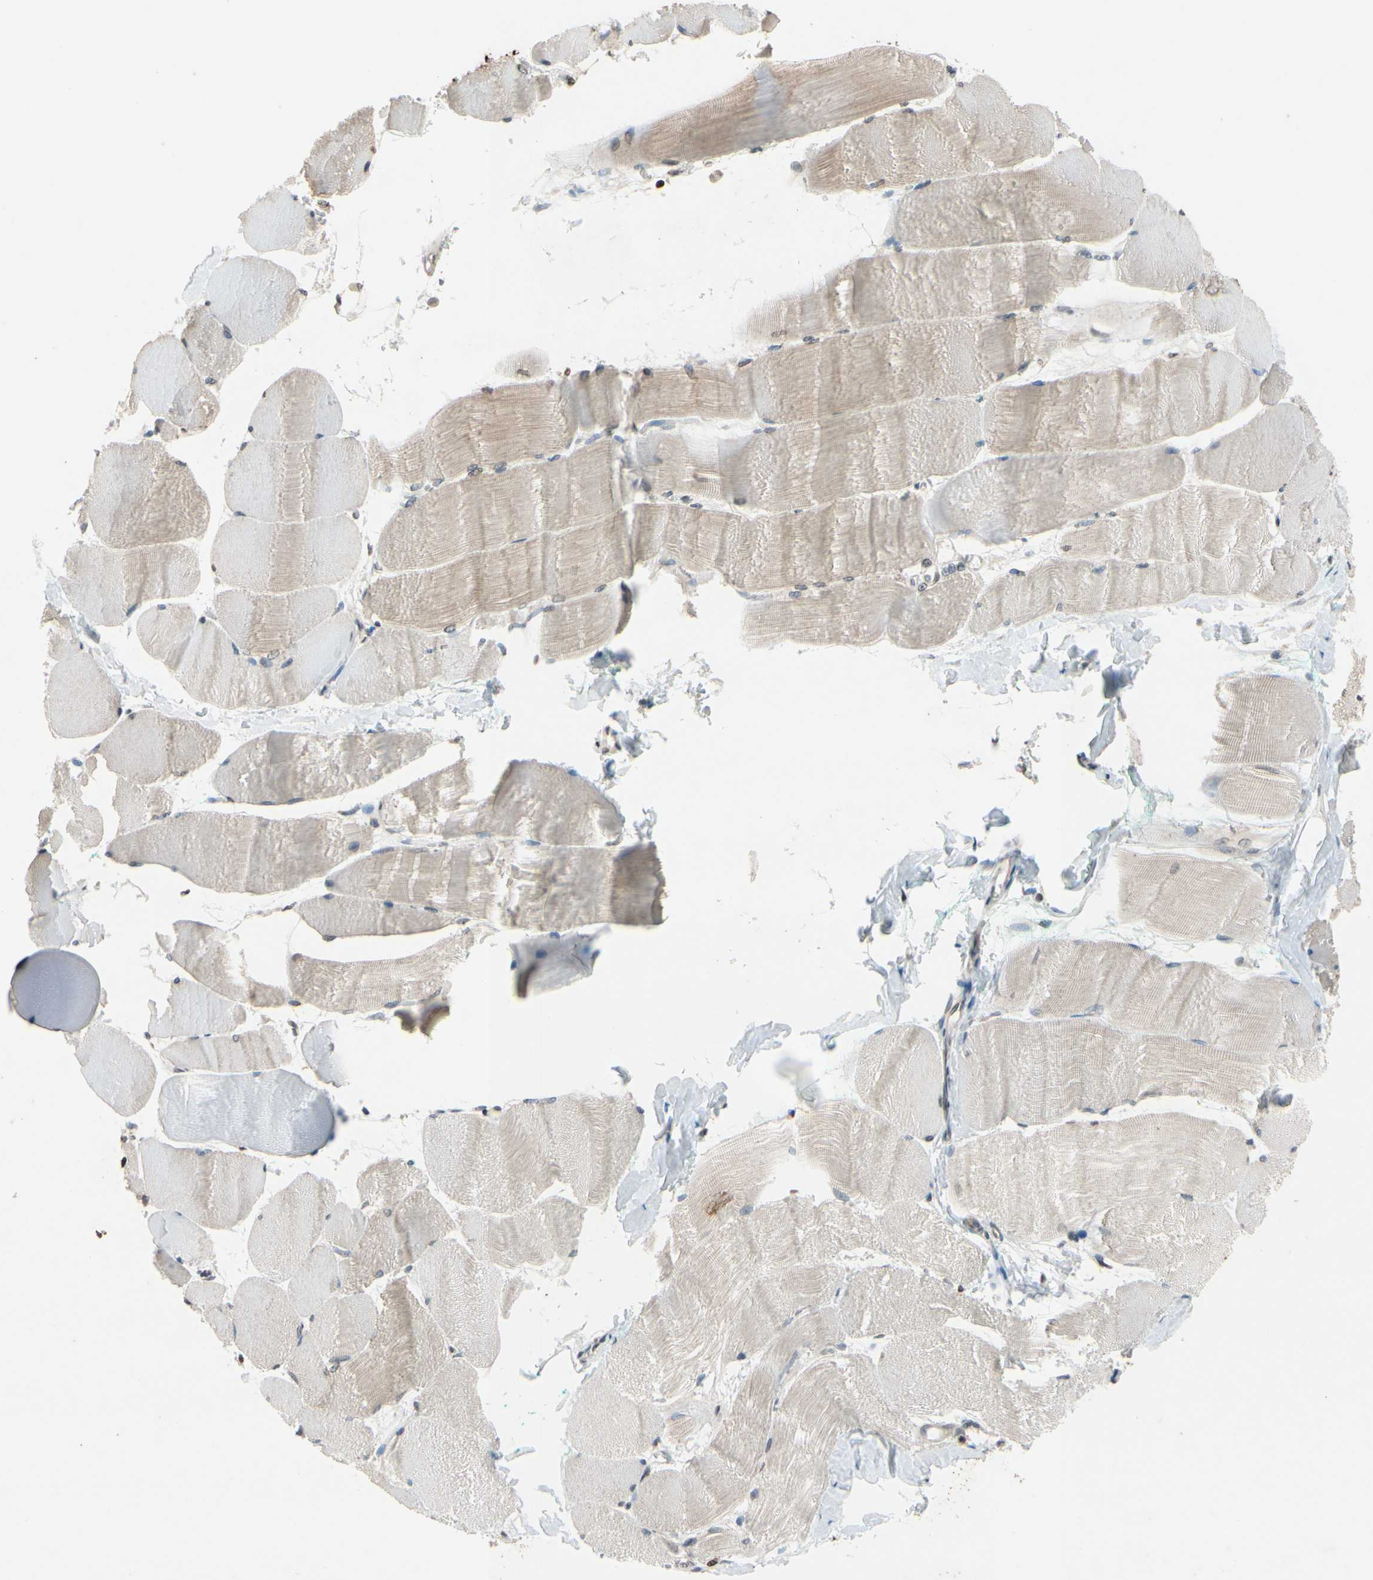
{"staining": {"intensity": "negative", "quantity": "none", "location": "none"}, "tissue": "skeletal muscle", "cell_type": "Myocytes", "image_type": "normal", "snomed": [{"axis": "morphology", "description": "Normal tissue, NOS"}, {"axis": "morphology", "description": "Squamous cell carcinoma, NOS"}, {"axis": "topography", "description": "Skeletal muscle"}], "caption": "A photomicrograph of skeletal muscle stained for a protein demonstrates no brown staining in myocytes. The staining was performed using DAB (3,3'-diaminobenzidine) to visualize the protein expression in brown, while the nuclei were stained in blue with hematoxylin (Magnification: 20x).", "gene": "CLDN11", "patient": {"sex": "male", "age": 51}}